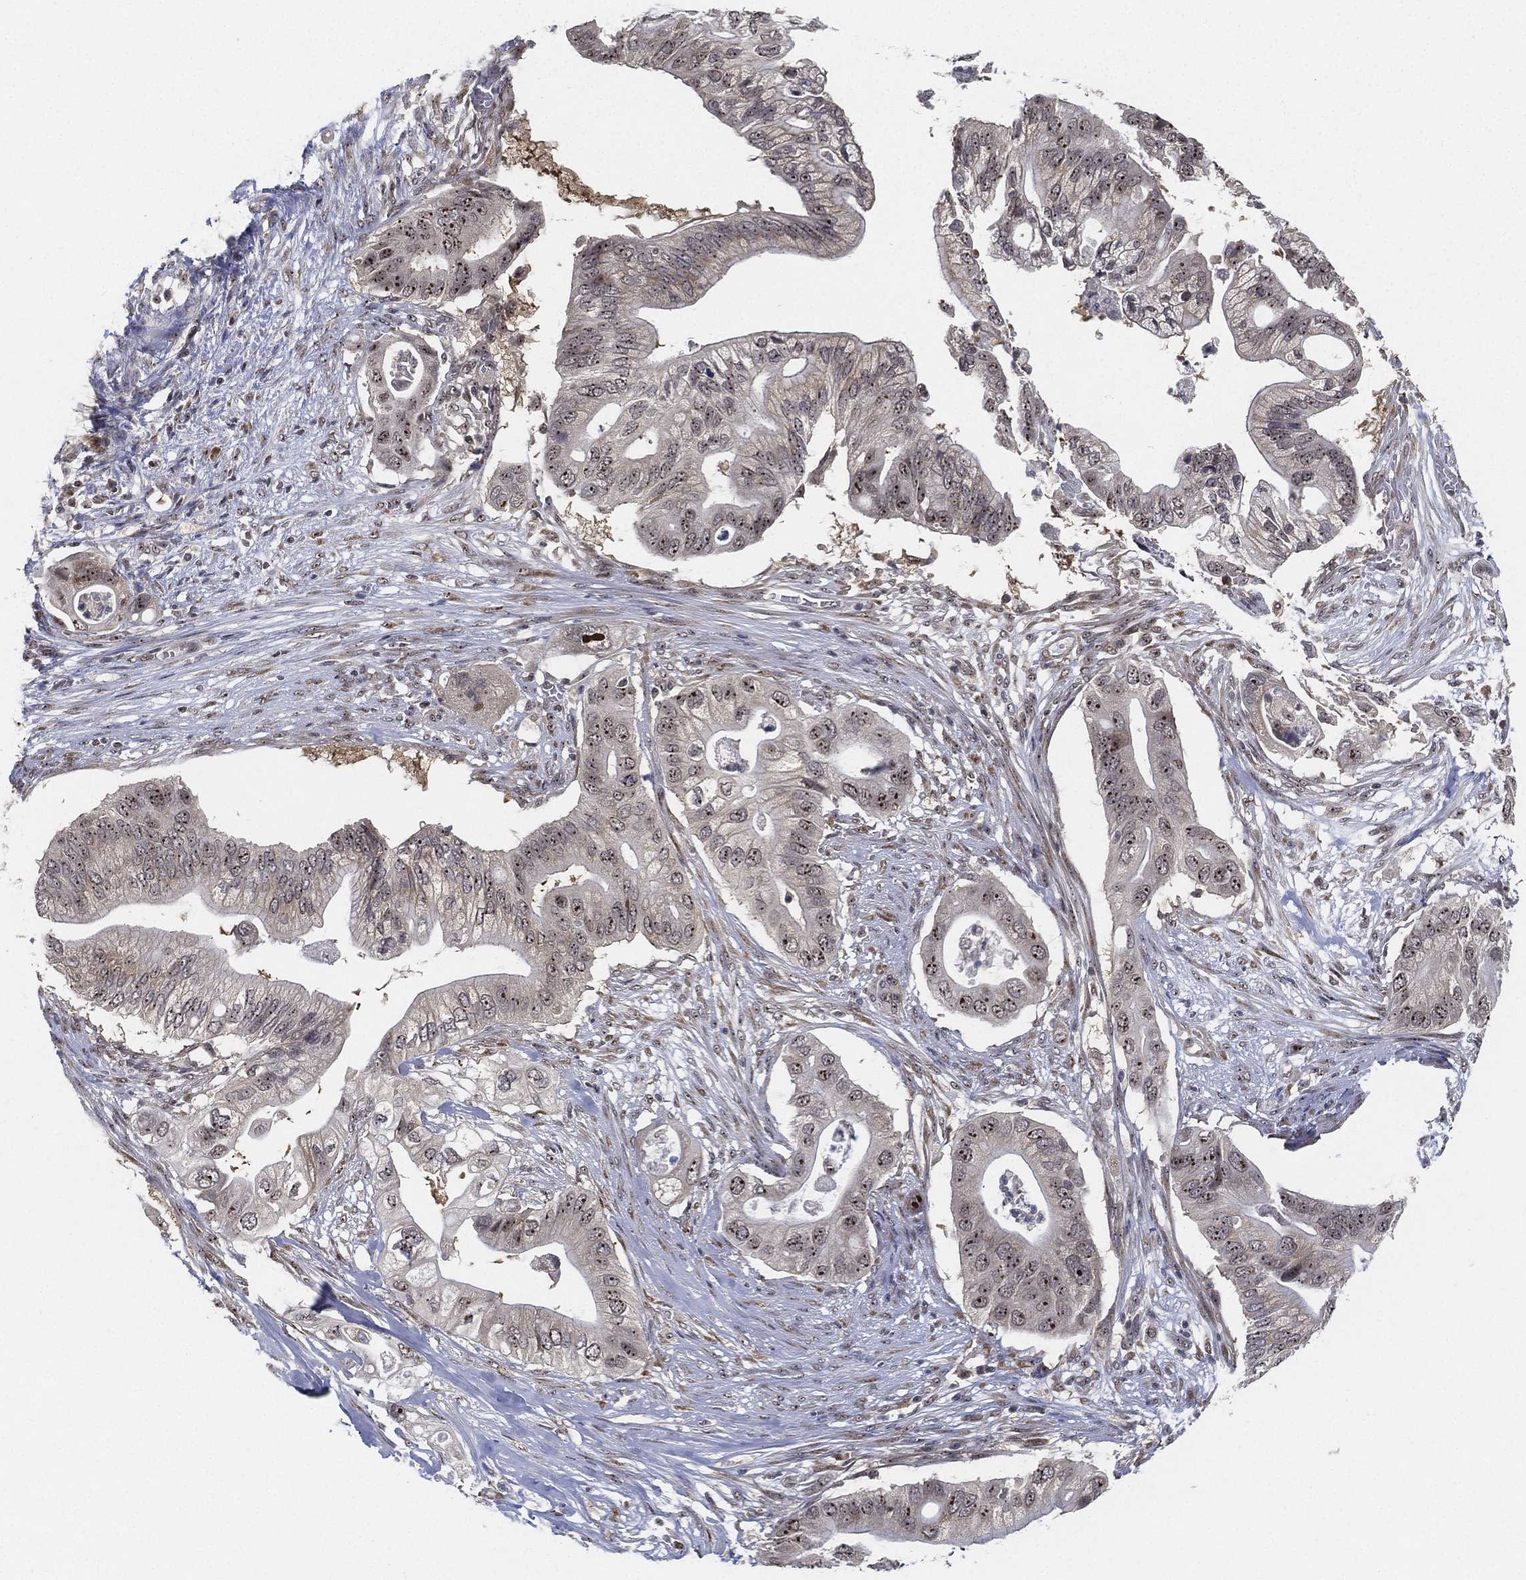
{"staining": {"intensity": "strong", "quantity": ">75%", "location": "nuclear"}, "tissue": "pancreatic cancer", "cell_type": "Tumor cells", "image_type": "cancer", "snomed": [{"axis": "morphology", "description": "Adenocarcinoma, NOS"}, {"axis": "topography", "description": "Pancreas"}], "caption": "Approximately >75% of tumor cells in human pancreatic cancer (adenocarcinoma) reveal strong nuclear protein staining as visualized by brown immunohistochemical staining.", "gene": "PPP1R16B", "patient": {"sex": "female", "age": 72}}